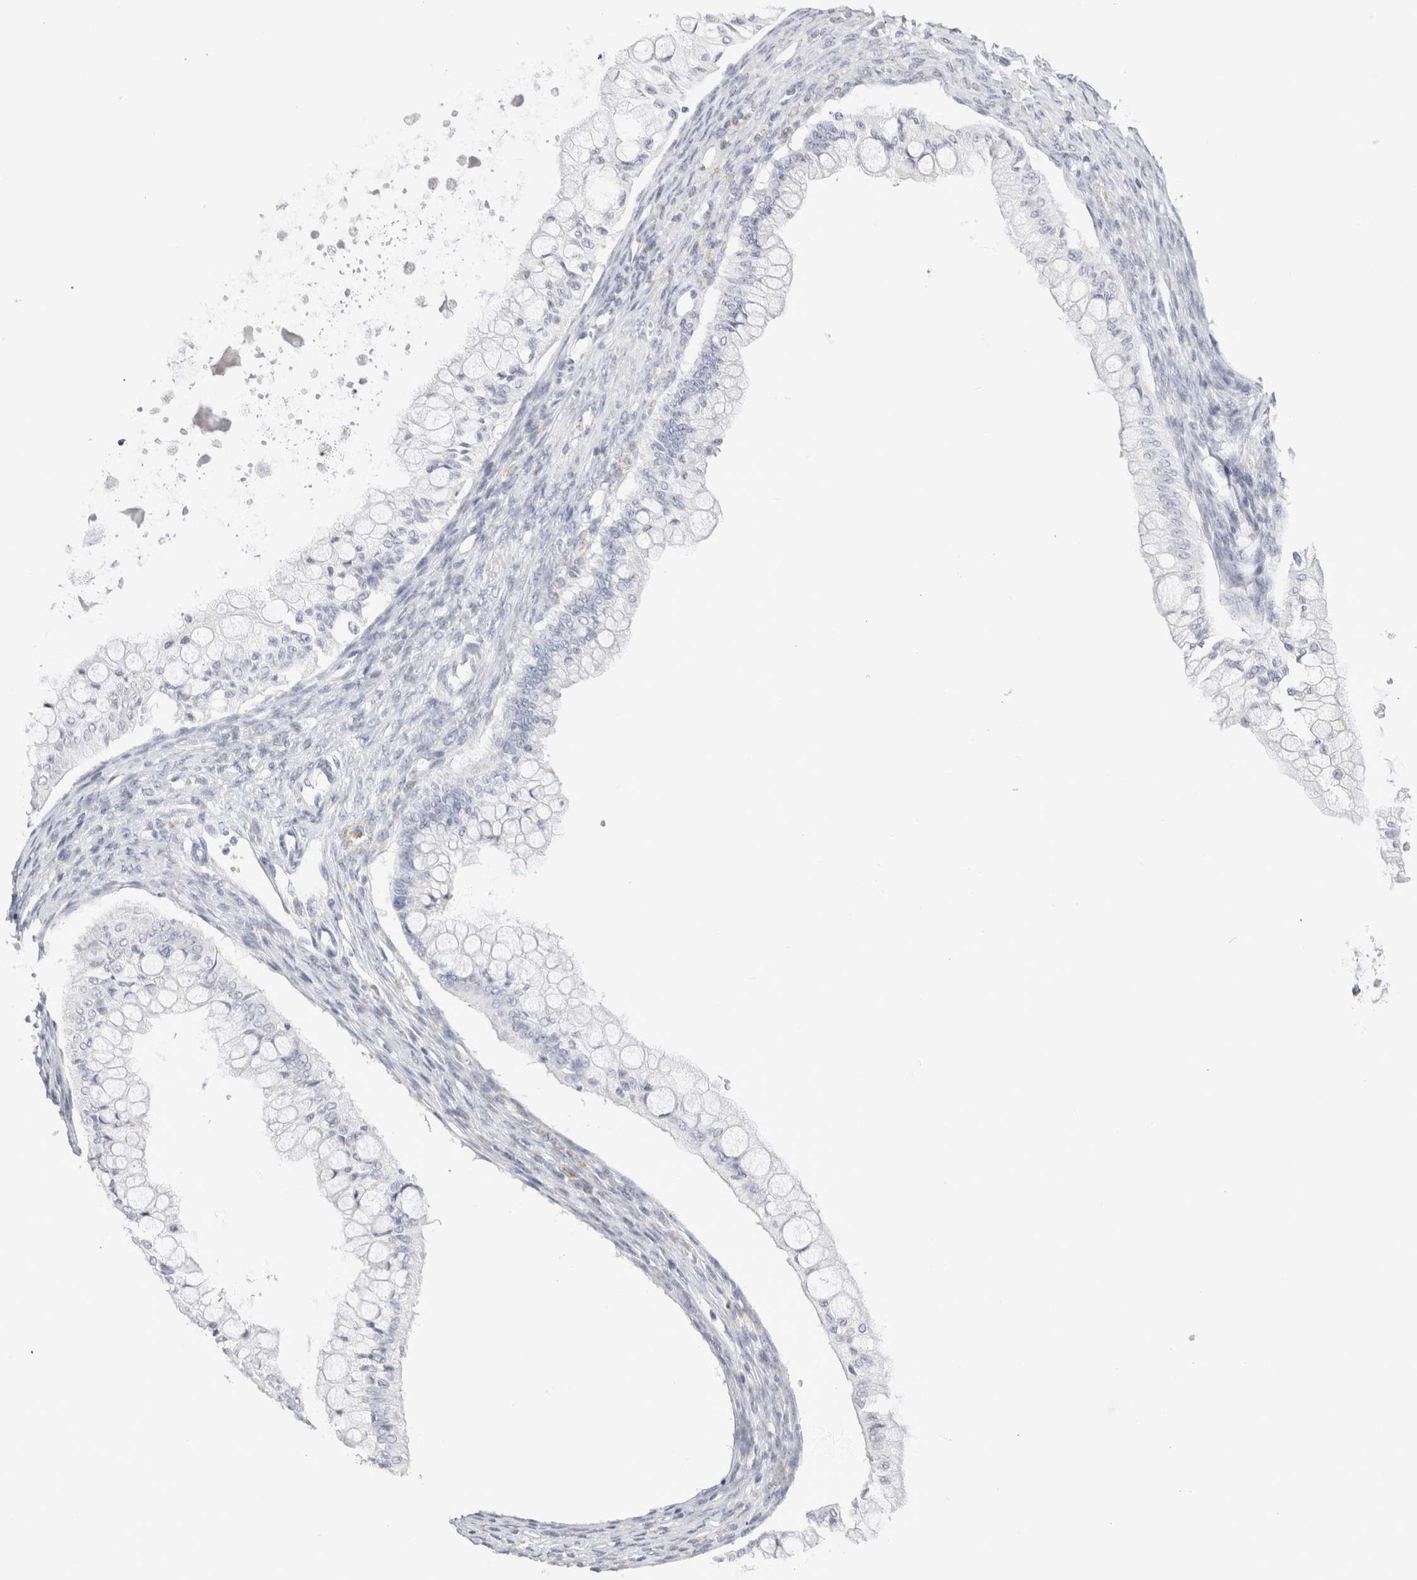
{"staining": {"intensity": "negative", "quantity": "none", "location": "none"}, "tissue": "ovarian cancer", "cell_type": "Tumor cells", "image_type": "cancer", "snomed": [{"axis": "morphology", "description": "Cystadenocarcinoma, mucinous, NOS"}, {"axis": "topography", "description": "Ovary"}], "caption": "DAB immunohistochemical staining of ovarian cancer (mucinous cystadenocarcinoma) displays no significant staining in tumor cells. (IHC, brightfield microscopy, high magnification).", "gene": "GARIN1A", "patient": {"sex": "female", "age": 57}}